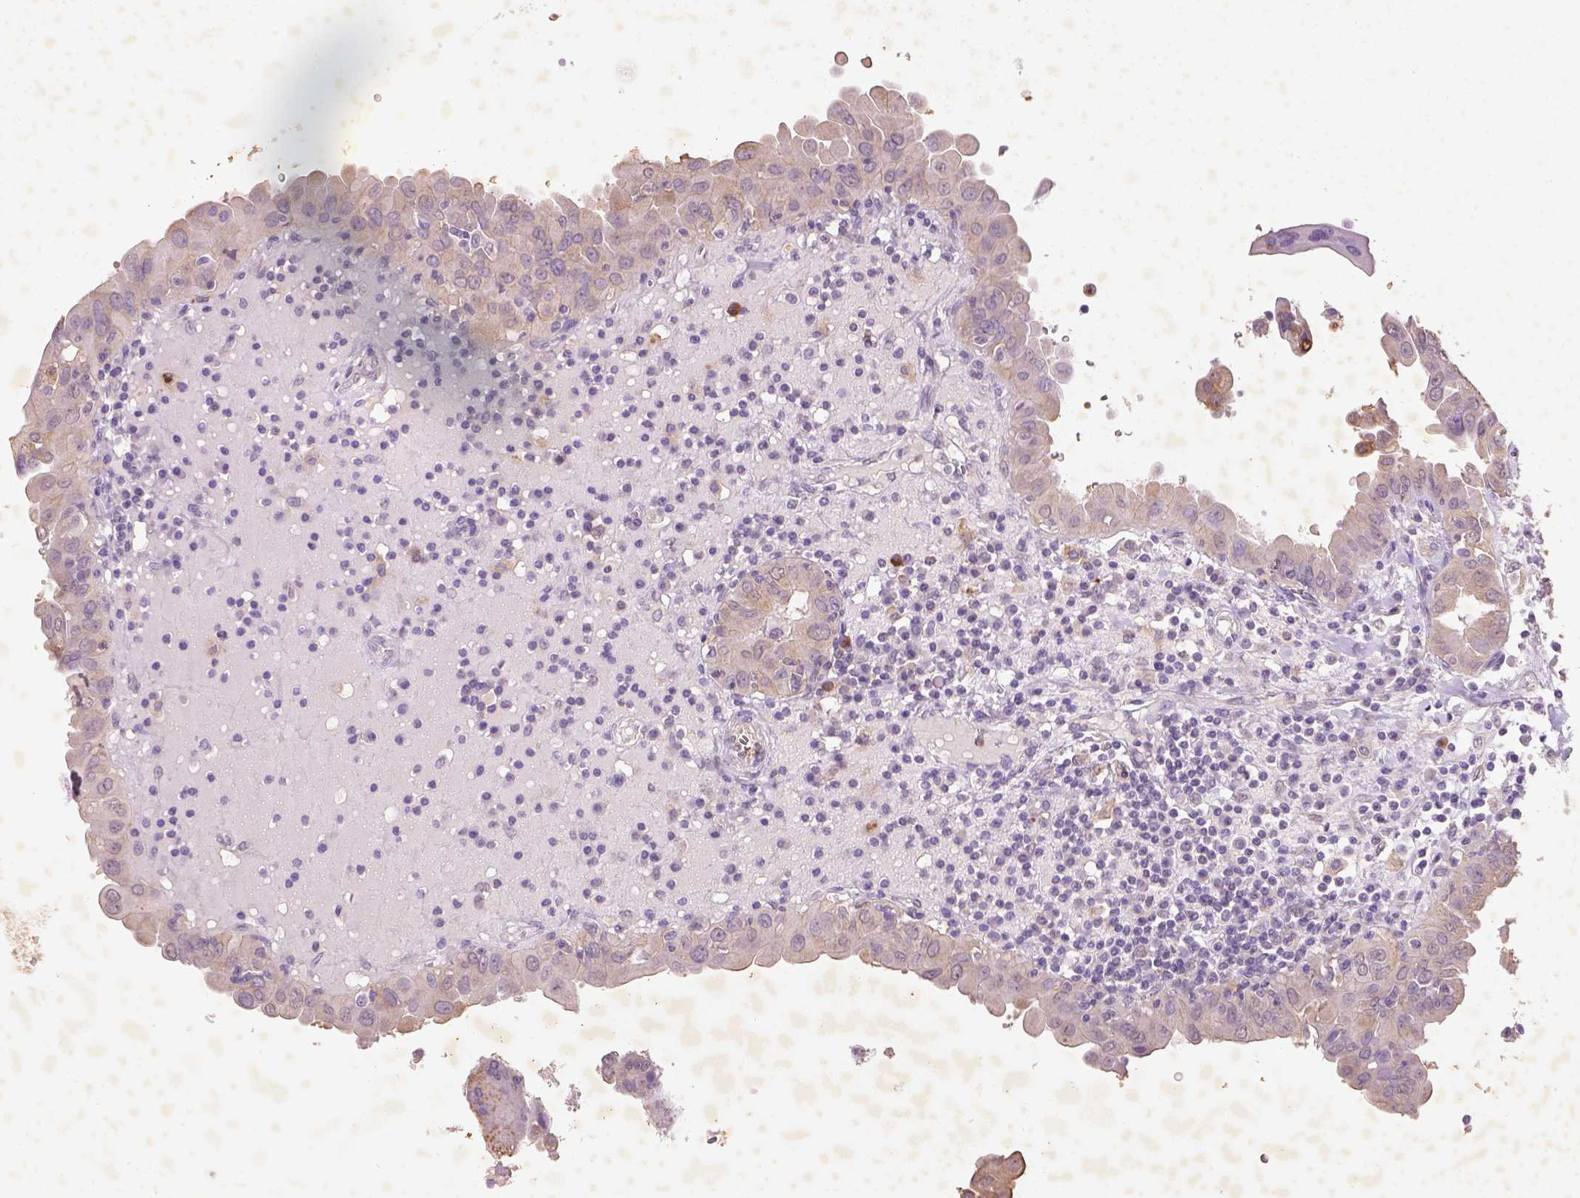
{"staining": {"intensity": "moderate", "quantity": "<25%", "location": "cytoplasmic/membranous"}, "tissue": "thyroid cancer", "cell_type": "Tumor cells", "image_type": "cancer", "snomed": [{"axis": "morphology", "description": "Papillary adenocarcinoma, NOS"}, {"axis": "topography", "description": "Thyroid gland"}], "caption": "Papillary adenocarcinoma (thyroid) was stained to show a protein in brown. There is low levels of moderate cytoplasmic/membranous expression in about <25% of tumor cells.", "gene": "AP2B1", "patient": {"sex": "female", "age": 37}}